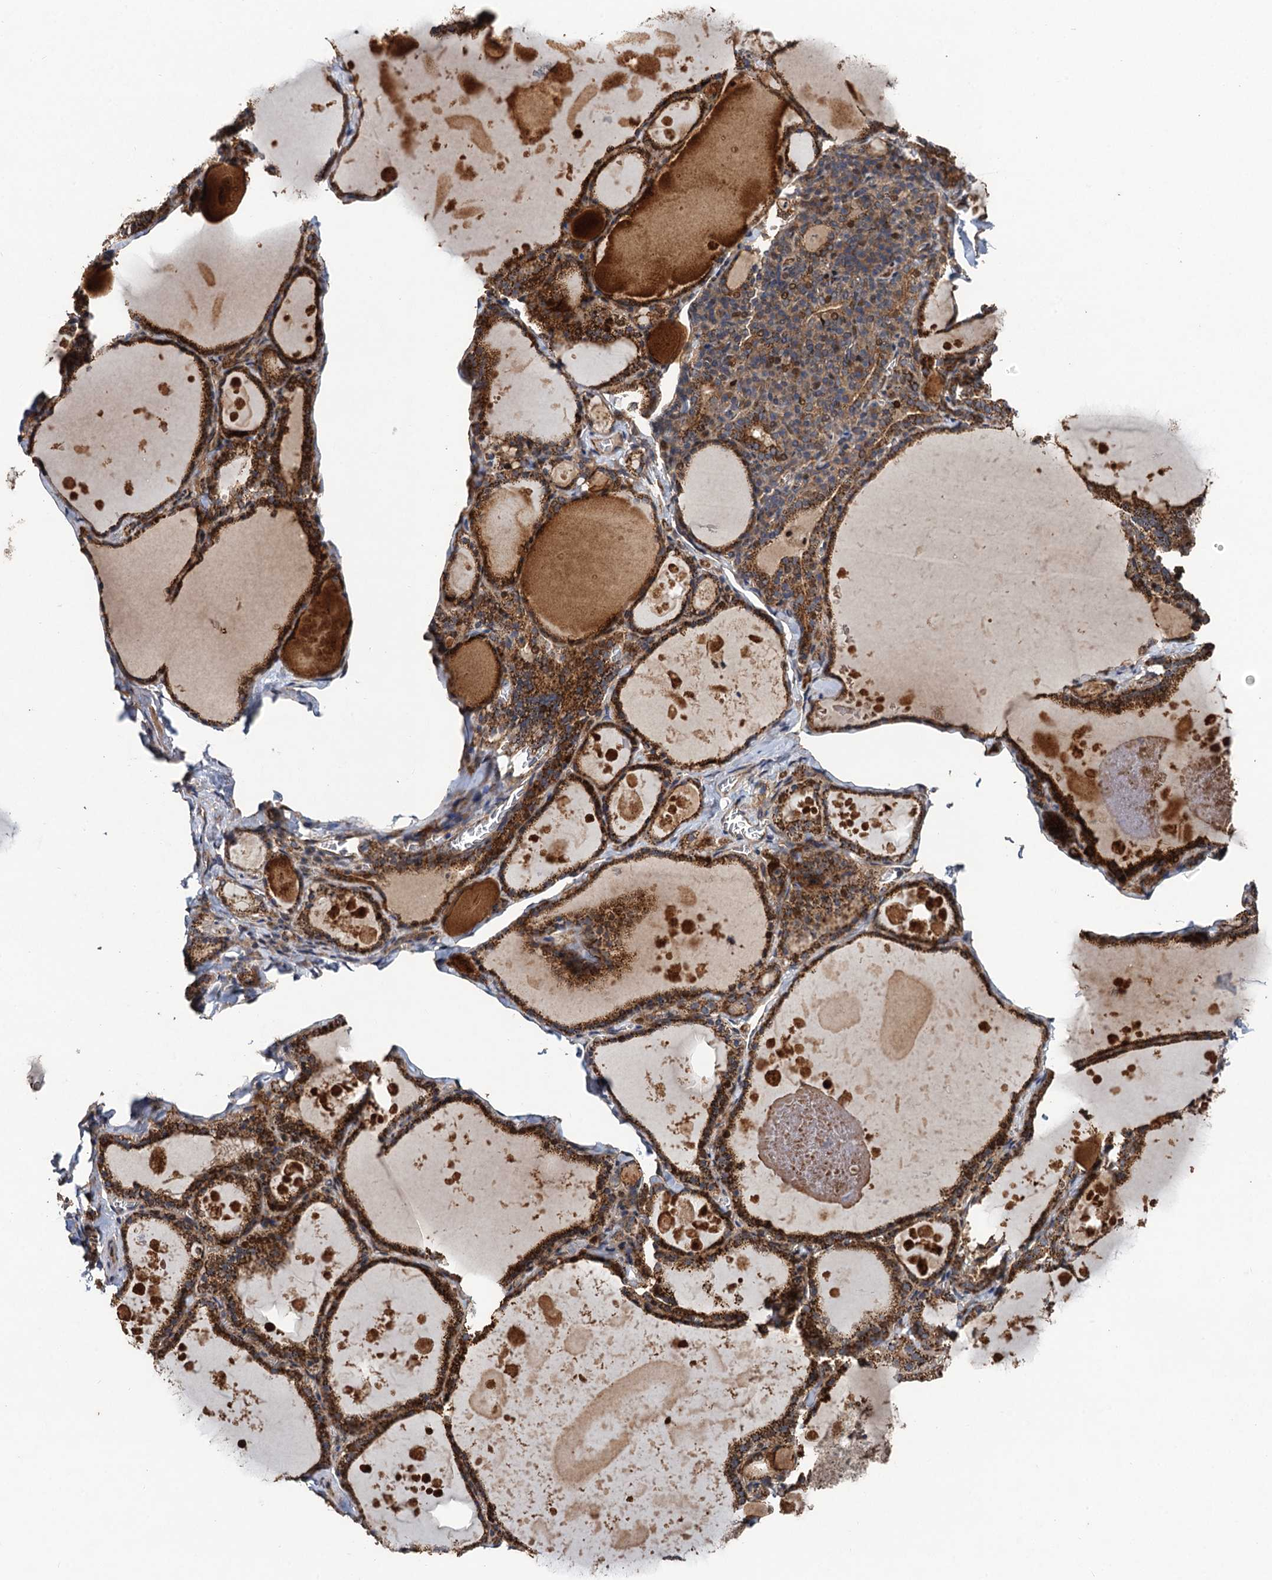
{"staining": {"intensity": "moderate", "quantity": ">75%", "location": "cytoplasmic/membranous"}, "tissue": "thyroid gland", "cell_type": "Glandular cells", "image_type": "normal", "snomed": [{"axis": "morphology", "description": "Normal tissue, NOS"}, {"axis": "topography", "description": "Thyroid gland"}], "caption": "Immunohistochemistry (IHC) of normal human thyroid gland exhibits medium levels of moderate cytoplasmic/membranous staining in approximately >75% of glandular cells.", "gene": "TMEM39B", "patient": {"sex": "male", "age": 56}}